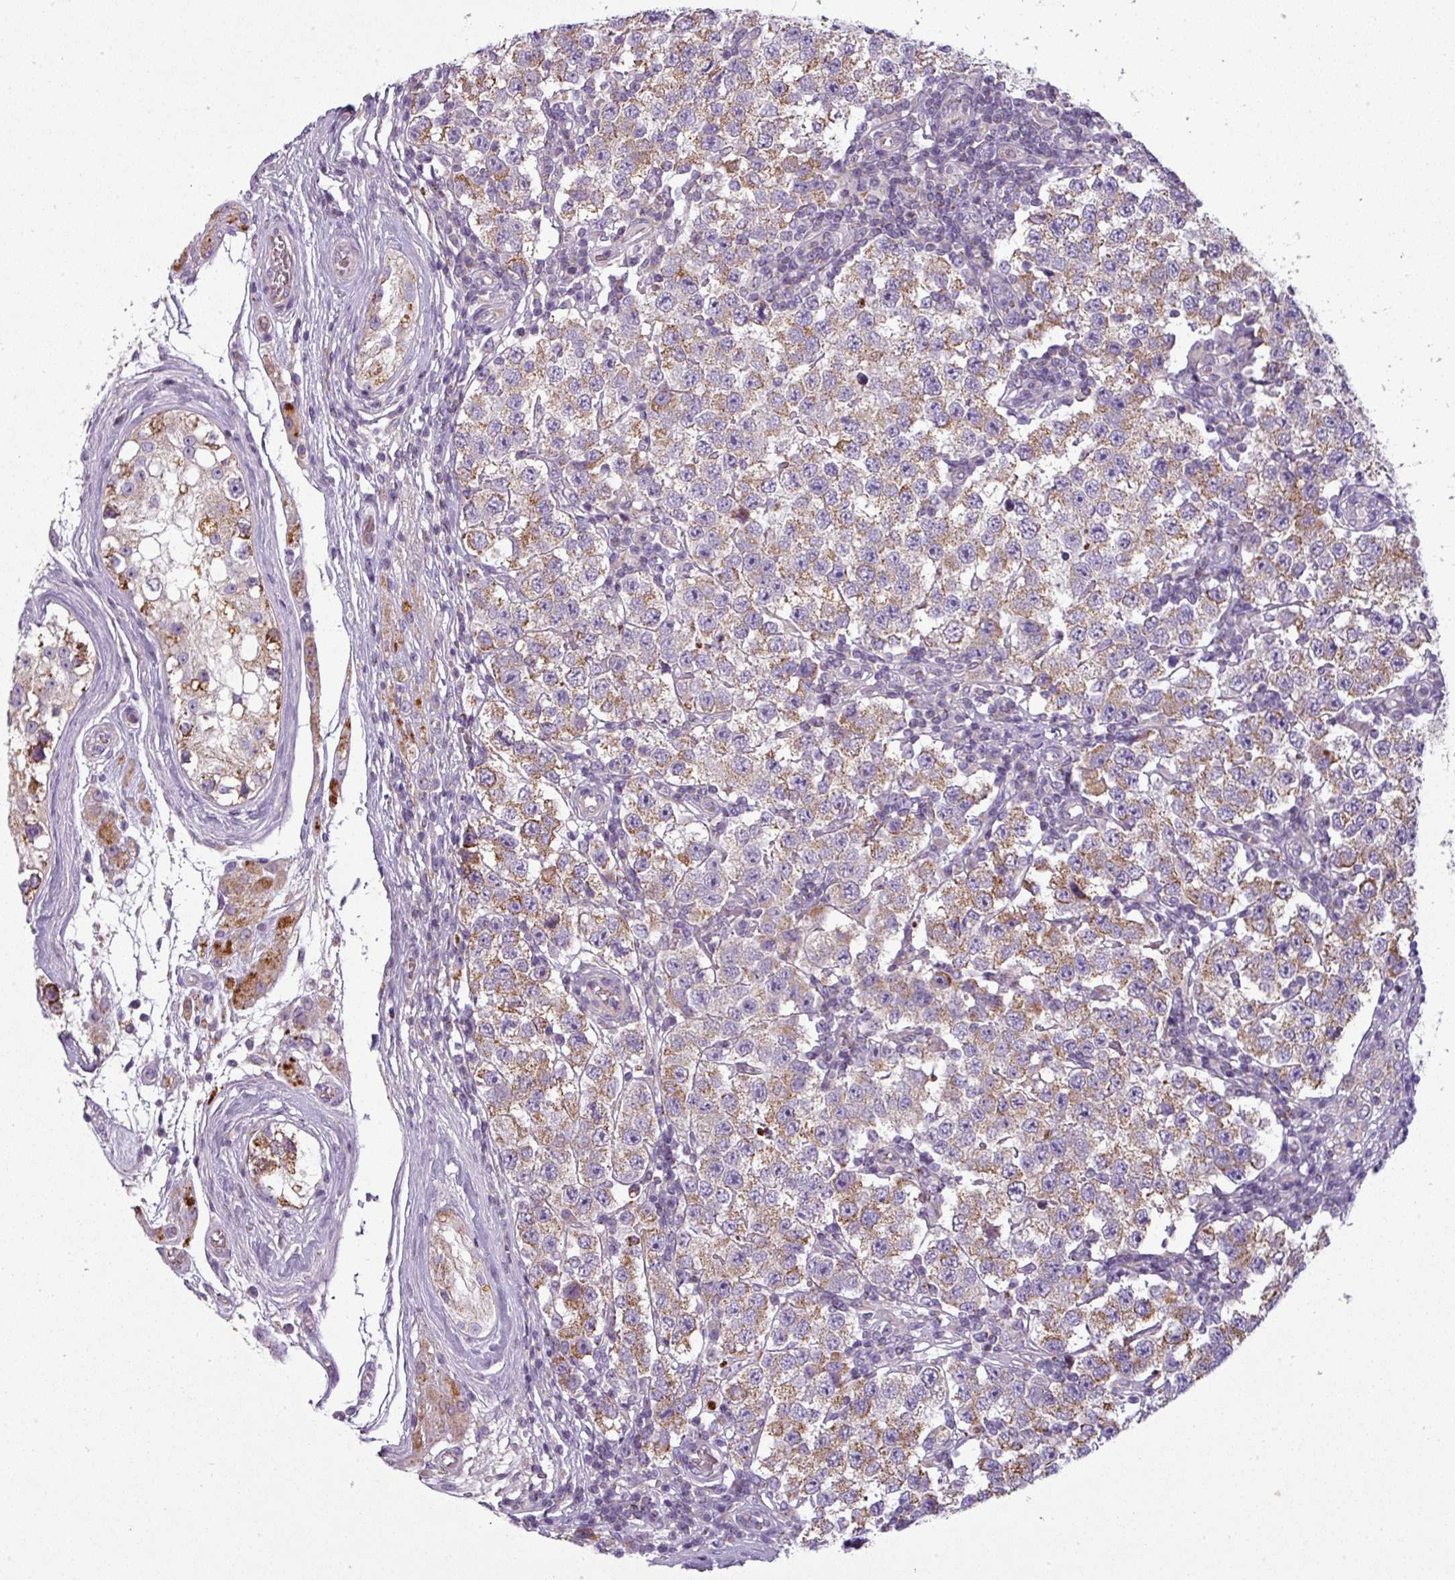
{"staining": {"intensity": "moderate", "quantity": "25%-75%", "location": "cytoplasmic/membranous"}, "tissue": "testis cancer", "cell_type": "Tumor cells", "image_type": "cancer", "snomed": [{"axis": "morphology", "description": "Seminoma, NOS"}, {"axis": "topography", "description": "Testis"}], "caption": "Testis cancer stained with IHC shows moderate cytoplasmic/membranous positivity in about 25%-75% of tumor cells.", "gene": "PNMA6A", "patient": {"sex": "male", "age": 34}}